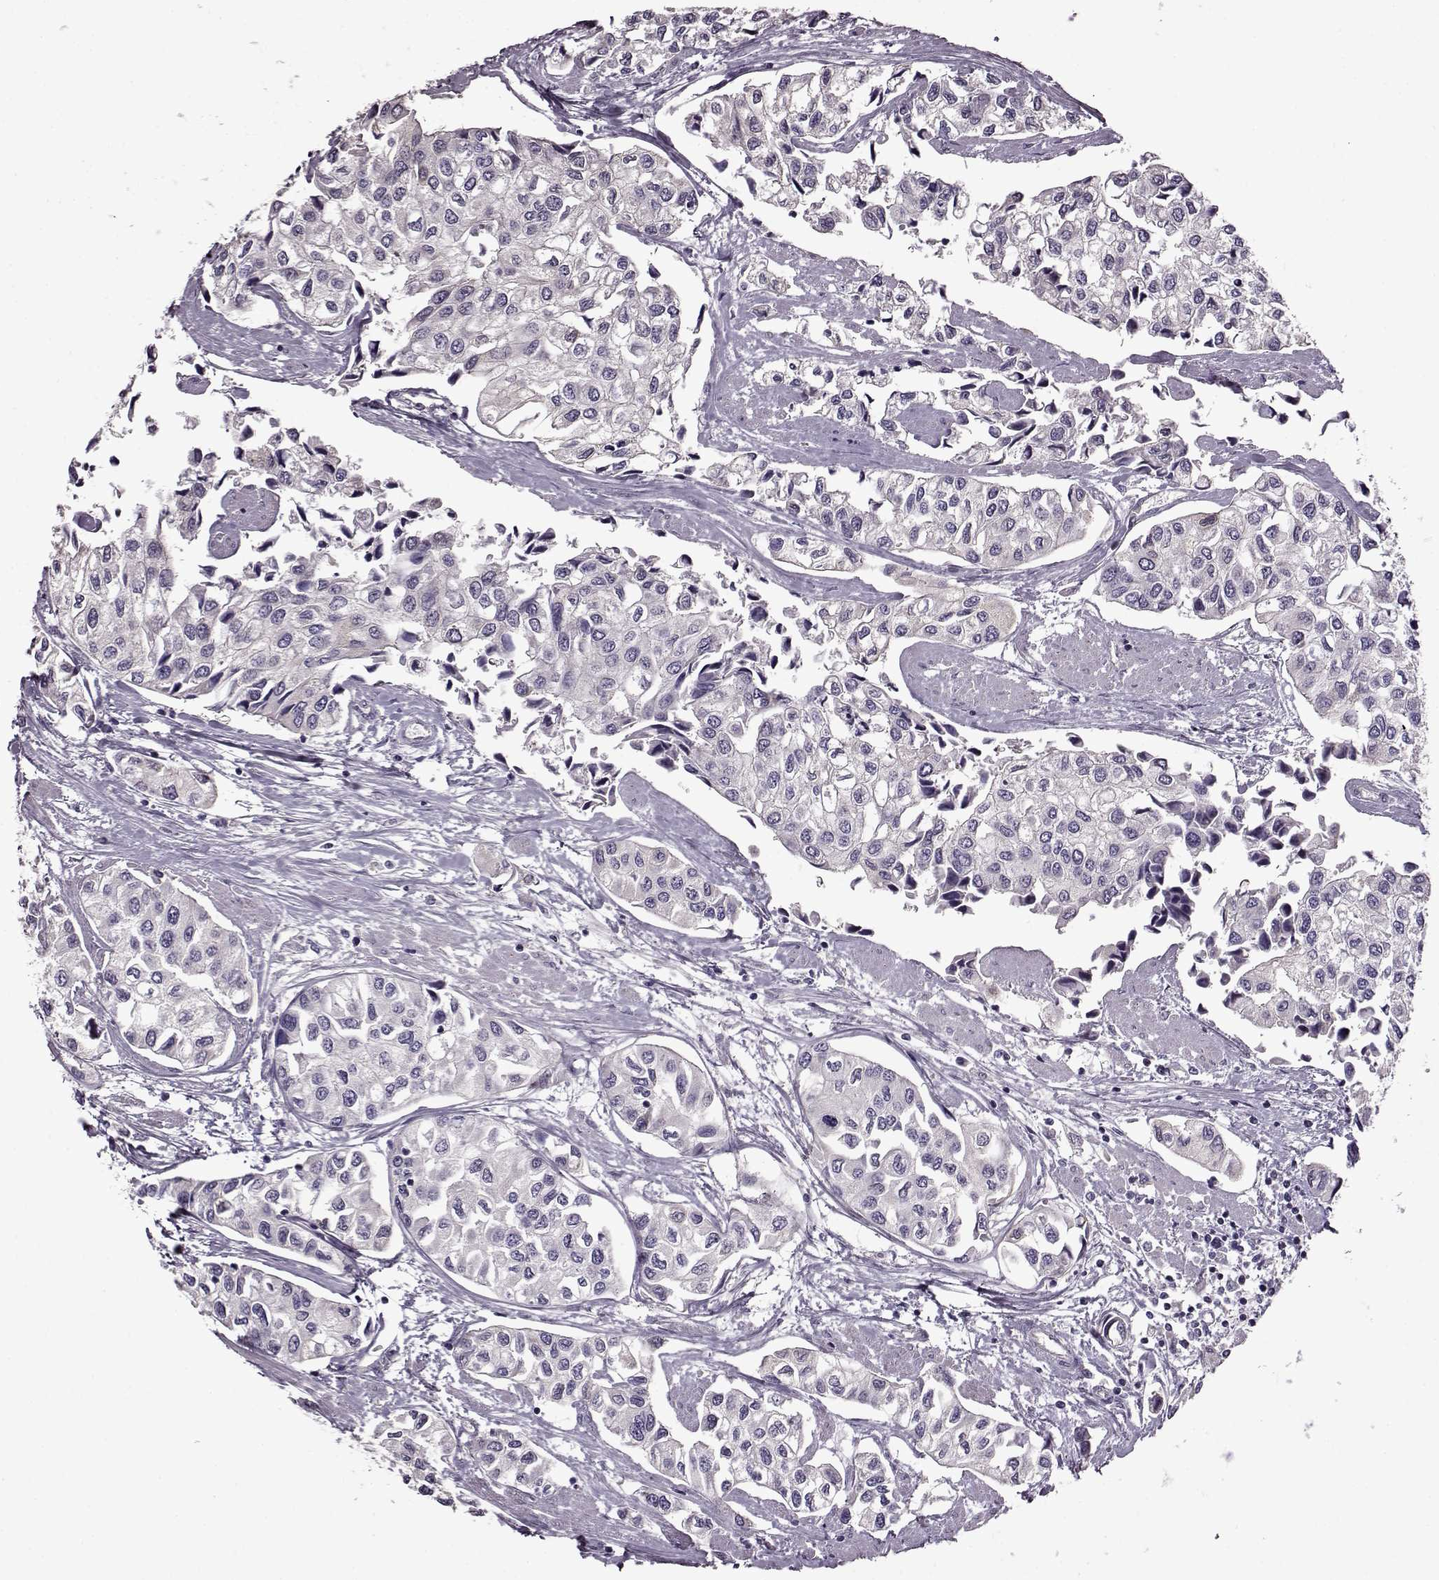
{"staining": {"intensity": "negative", "quantity": "none", "location": "none"}, "tissue": "urothelial cancer", "cell_type": "Tumor cells", "image_type": "cancer", "snomed": [{"axis": "morphology", "description": "Urothelial carcinoma, High grade"}, {"axis": "topography", "description": "Urinary bladder"}], "caption": "IHC image of neoplastic tissue: urothelial cancer stained with DAB demonstrates no significant protein expression in tumor cells. (DAB (3,3'-diaminobenzidine) immunohistochemistry with hematoxylin counter stain).", "gene": "EDDM3B", "patient": {"sex": "male", "age": 73}}